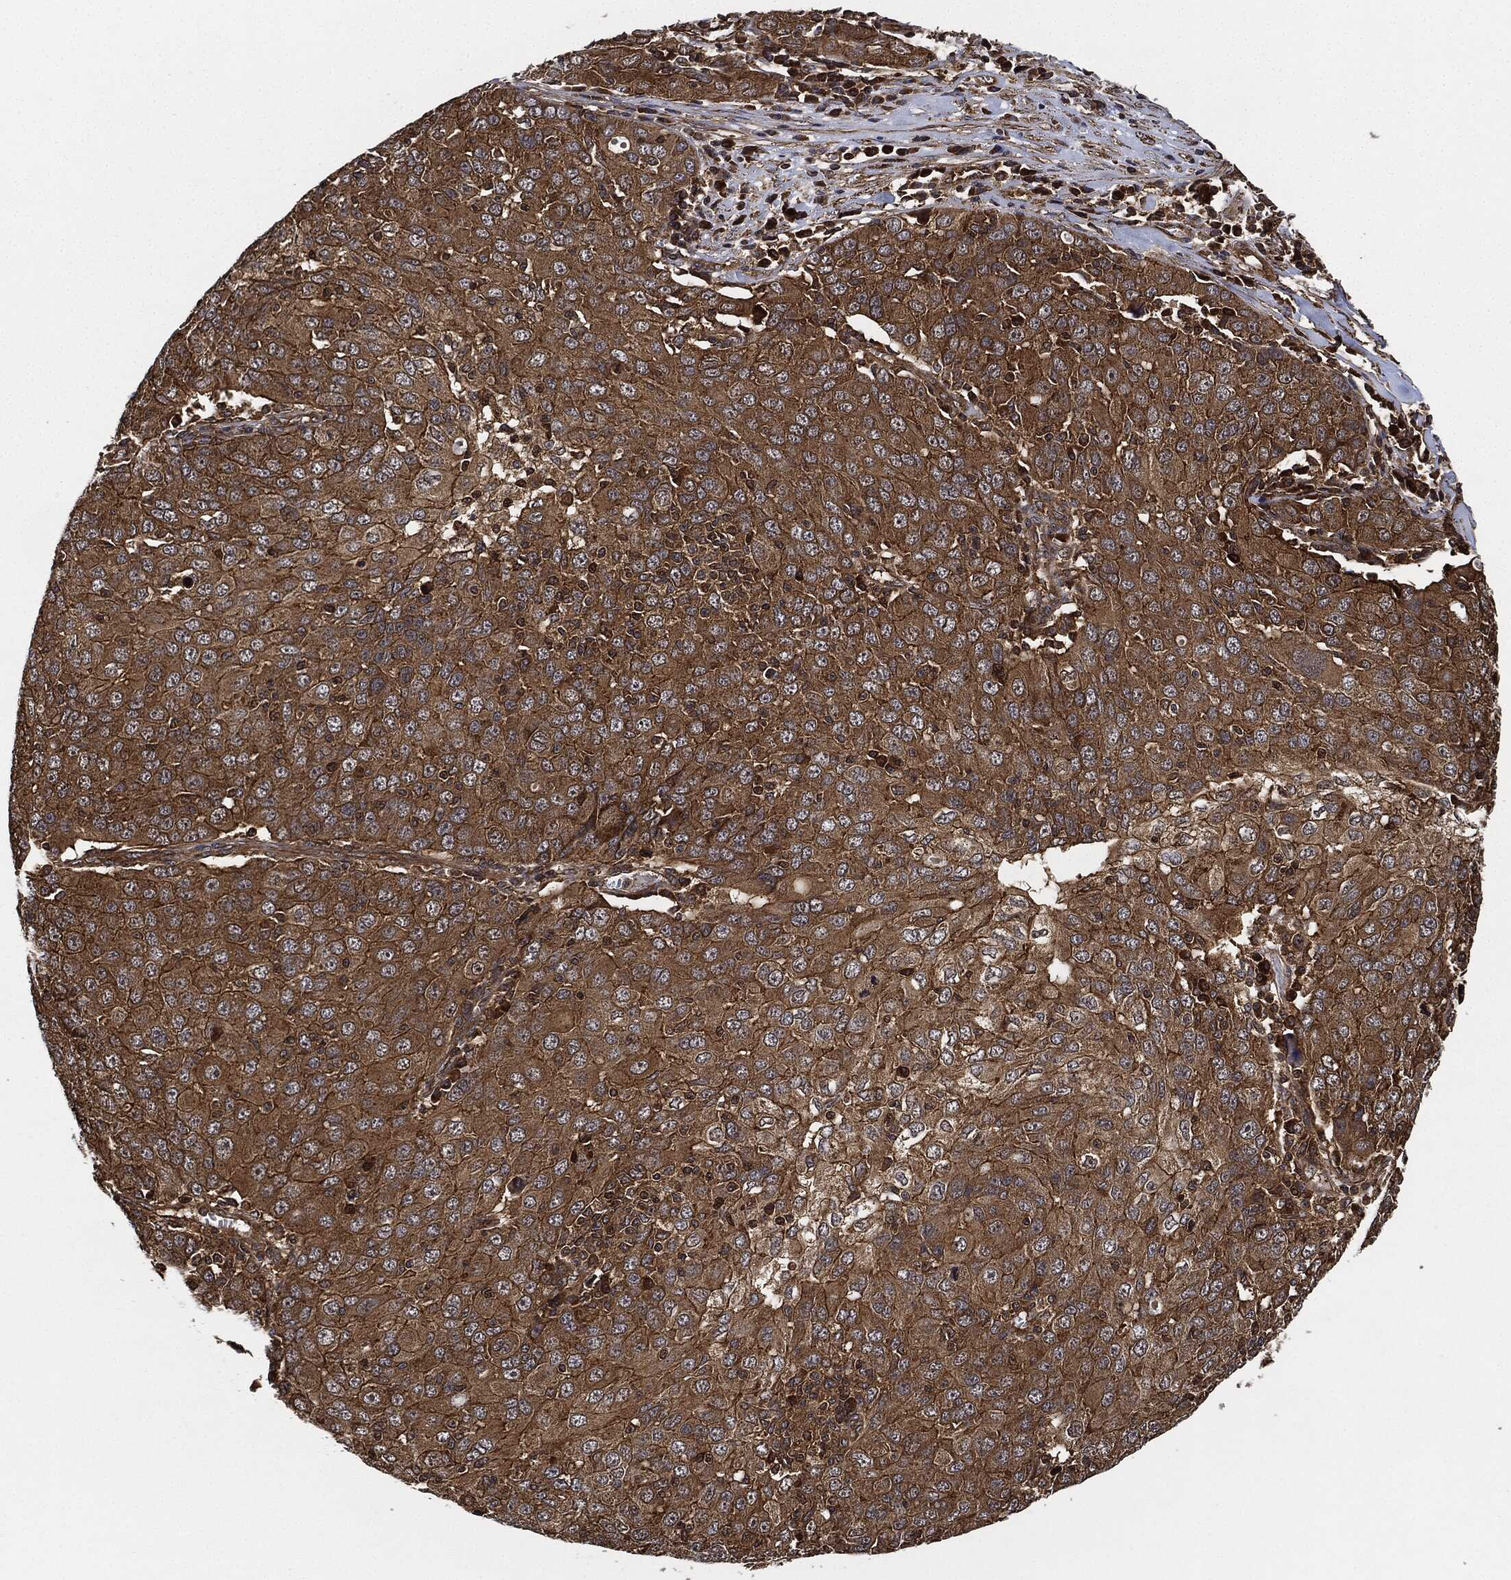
{"staining": {"intensity": "moderate", "quantity": ">75%", "location": "cytoplasmic/membranous"}, "tissue": "ovarian cancer", "cell_type": "Tumor cells", "image_type": "cancer", "snomed": [{"axis": "morphology", "description": "Carcinoma, endometroid"}, {"axis": "topography", "description": "Ovary"}], "caption": "Protein expression by IHC shows moderate cytoplasmic/membranous staining in approximately >75% of tumor cells in ovarian cancer (endometroid carcinoma). (brown staining indicates protein expression, while blue staining denotes nuclei).", "gene": "CEP290", "patient": {"sex": "female", "age": 50}}